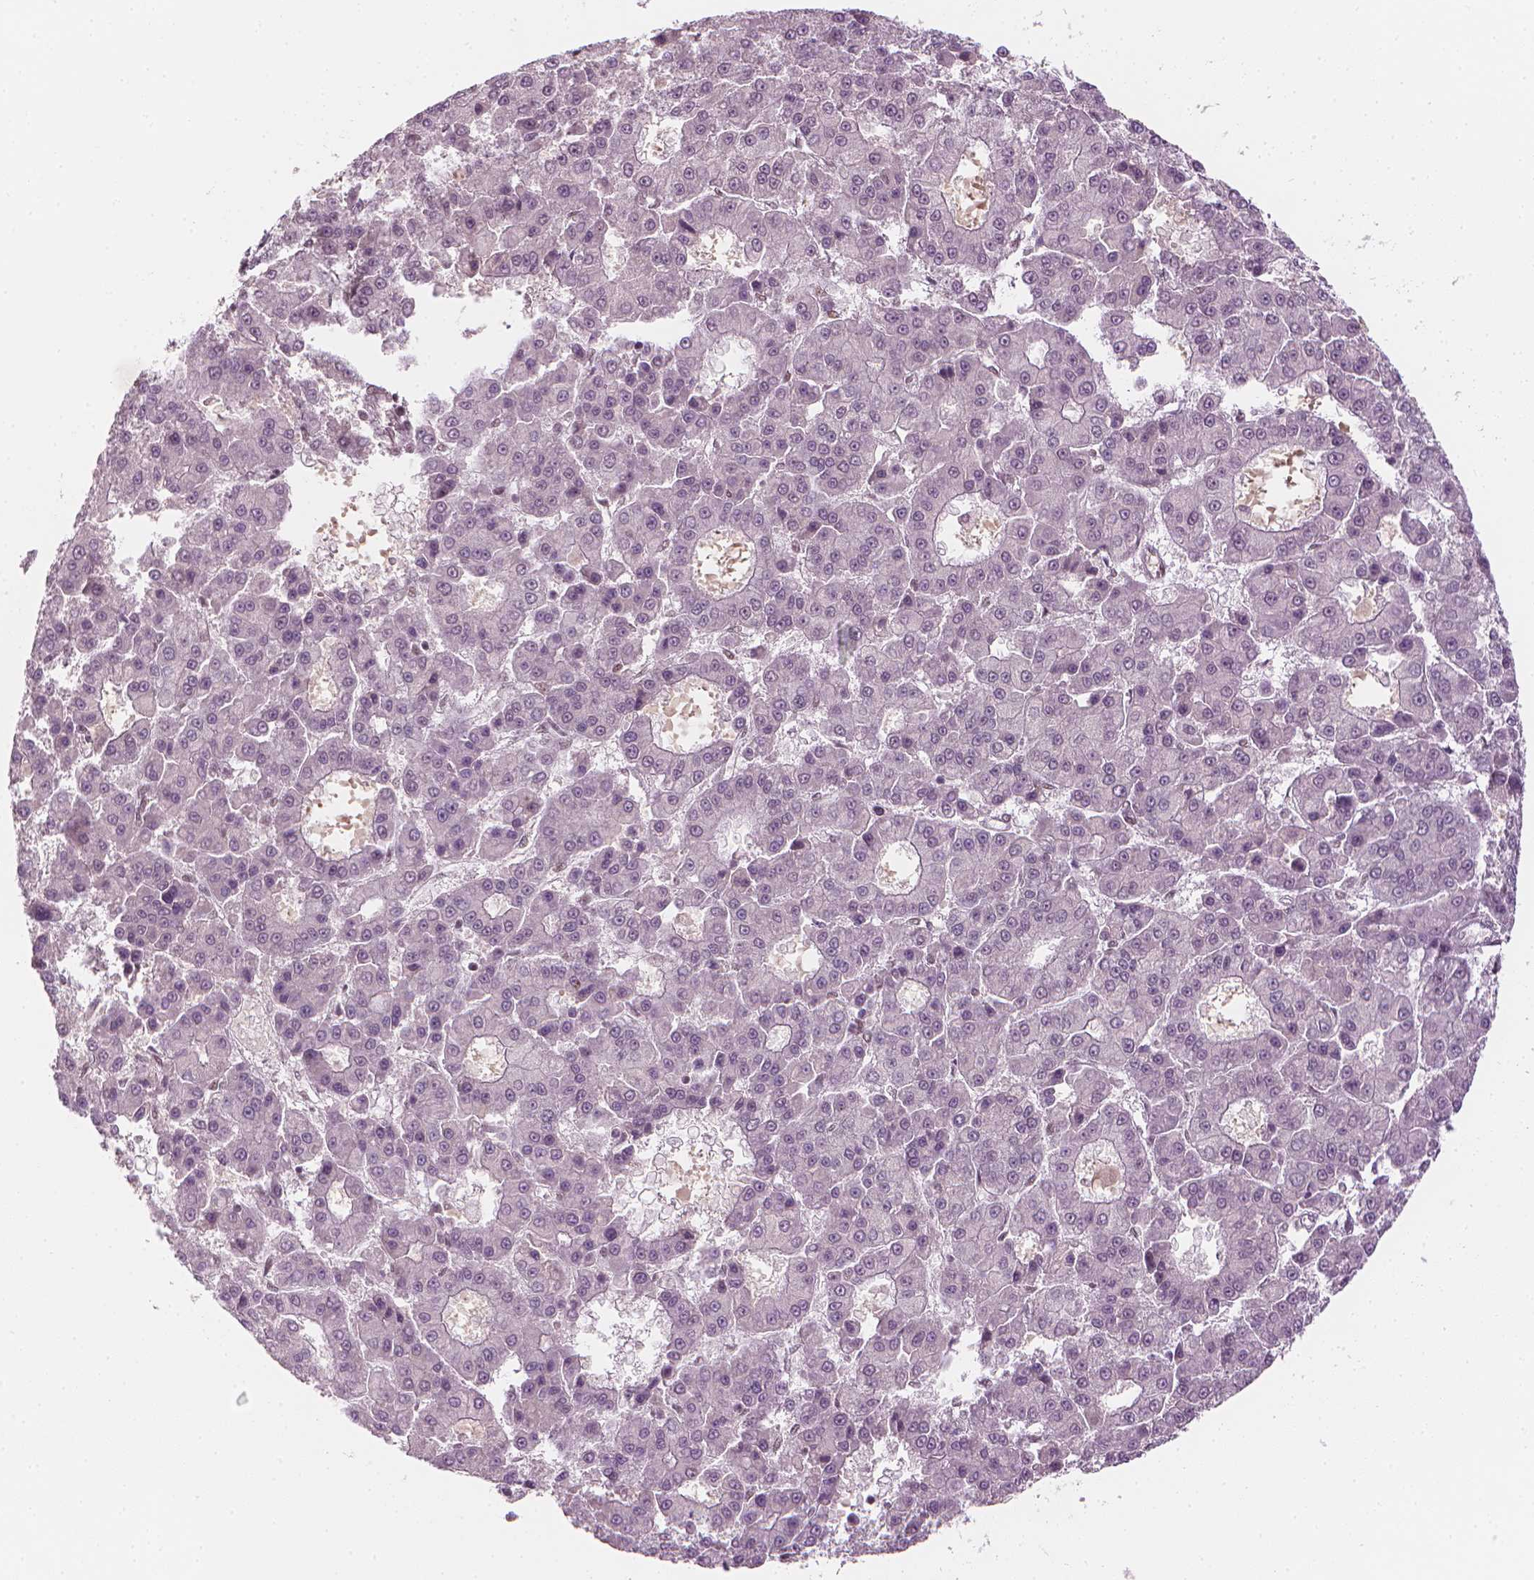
{"staining": {"intensity": "negative", "quantity": "none", "location": "none"}, "tissue": "liver cancer", "cell_type": "Tumor cells", "image_type": "cancer", "snomed": [{"axis": "morphology", "description": "Carcinoma, Hepatocellular, NOS"}, {"axis": "topography", "description": "Liver"}], "caption": "Liver cancer (hepatocellular carcinoma) was stained to show a protein in brown. There is no significant staining in tumor cells. (DAB immunohistochemistry with hematoxylin counter stain).", "gene": "ELF2", "patient": {"sex": "male", "age": 70}}